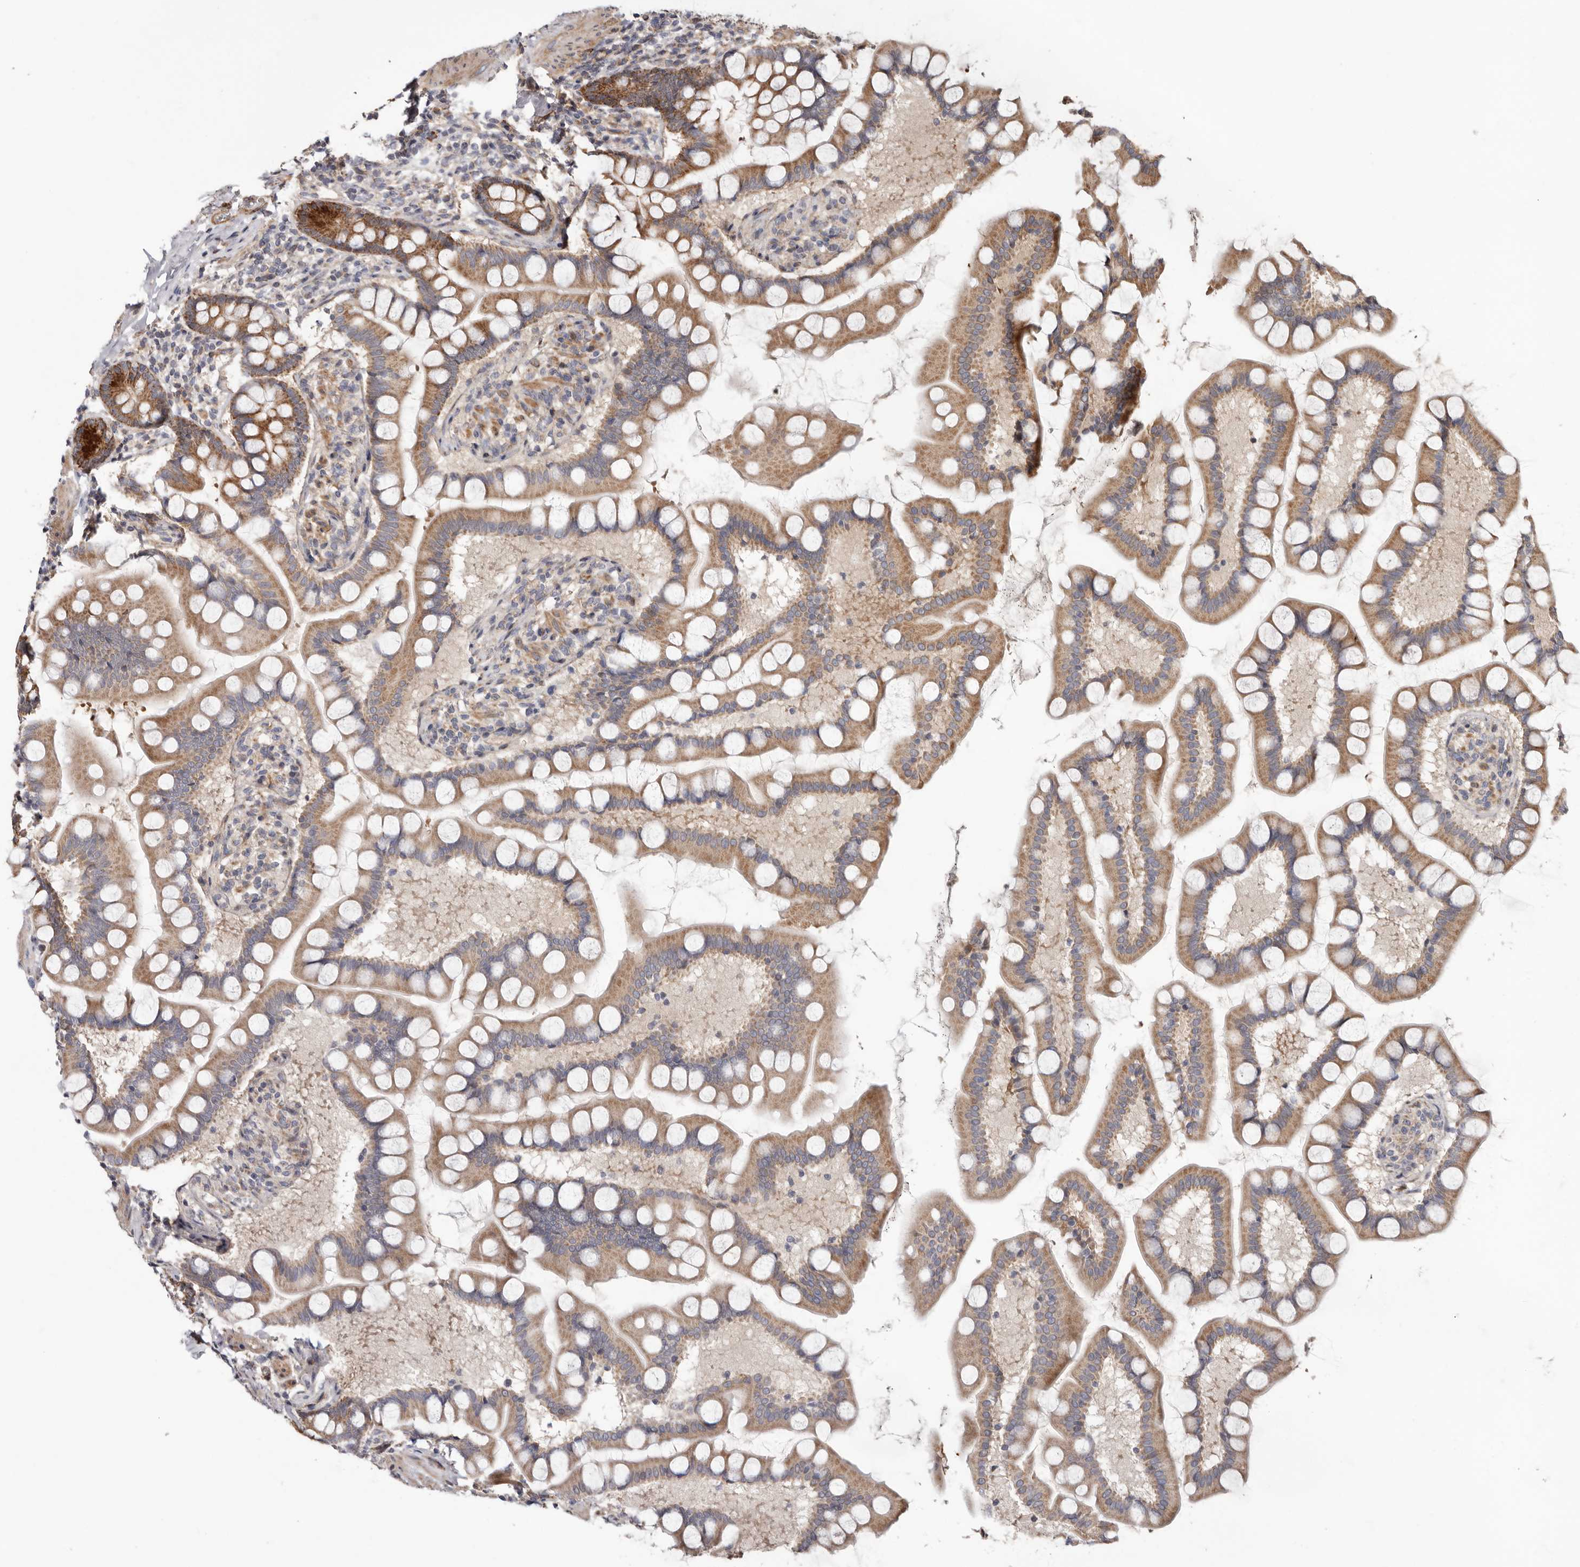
{"staining": {"intensity": "strong", "quantity": "25%-75%", "location": "cytoplasmic/membranous"}, "tissue": "small intestine", "cell_type": "Glandular cells", "image_type": "normal", "snomed": [{"axis": "morphology", "description": "Normal tissue, NOS"}, {"axis": "topography", "description": "Small intestine"}], "caption": "A brown stain highlights strong cytoplasmic/membranous positivity of a protein in glandular cells of unremarkable human small intestine. The staining was performed using DAB (3,3'-diaminobenzidine) to visualize the protein expression in brown, while the nuclei were stained in blue with hematoxylin (Magnification: 20x).", "gene": "PROKR1", "patient": {"sex": "male", "age": 41}}